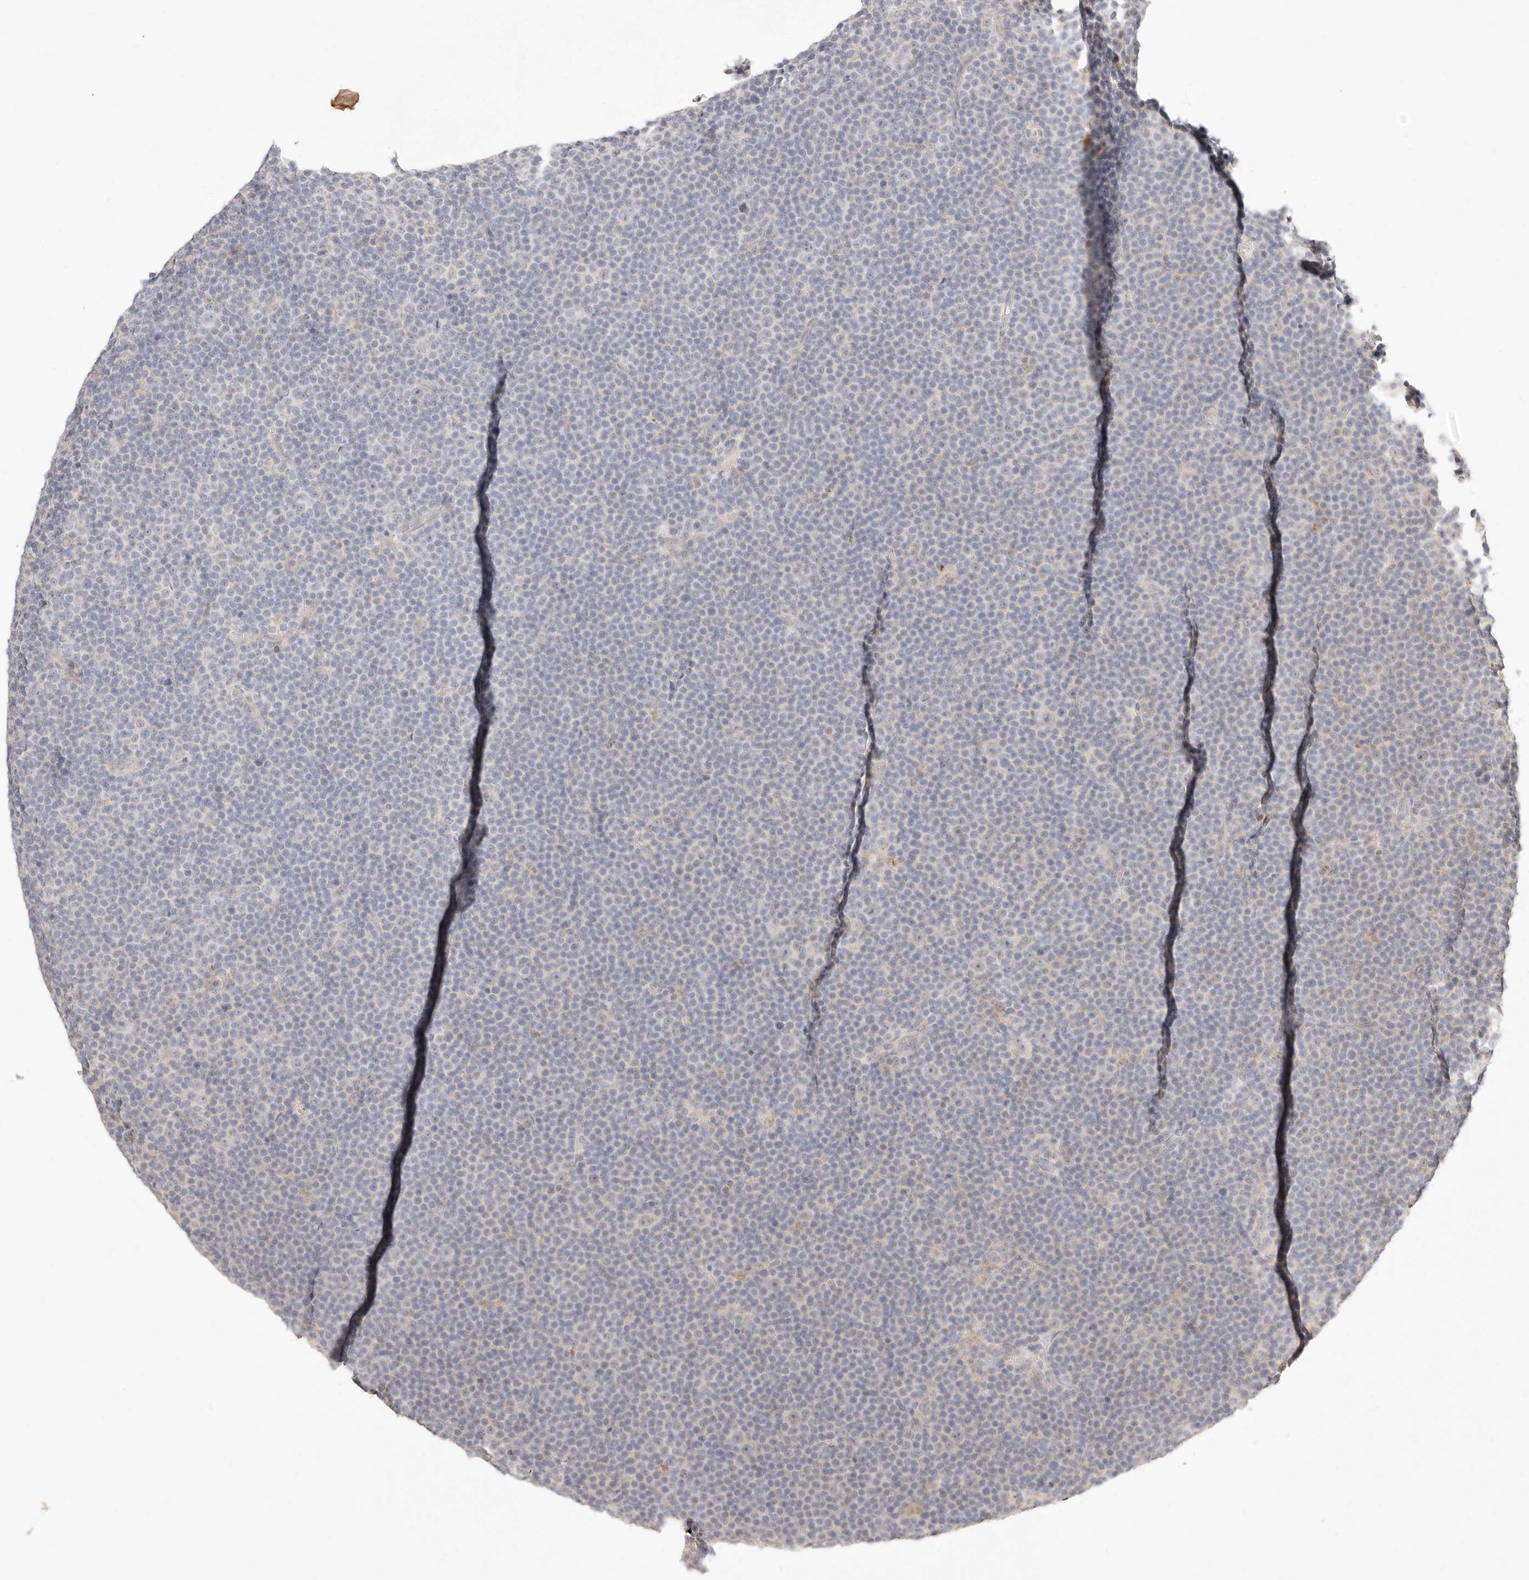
{"staining": {"intensity": "negative", "quantity": "none", "location": "none"}, "tissue": "lymphoma", "cell_type": "Tumor cells", "image_type": "cancer", "snomed": [{"axis": "morphology", "description": "Malignant lymphoma, non-Hodgkin's type, Low grade"}, {"axis": "topography", "description": "Lymph node"}], "caption": "This is an immunohistochemistry image of low-grade malignant lymphoma, non-Hodgkin's type. There is no staining in tumor cells.", "gene": "ACOX1", "patient": {"sex": "female", "age": 67}}